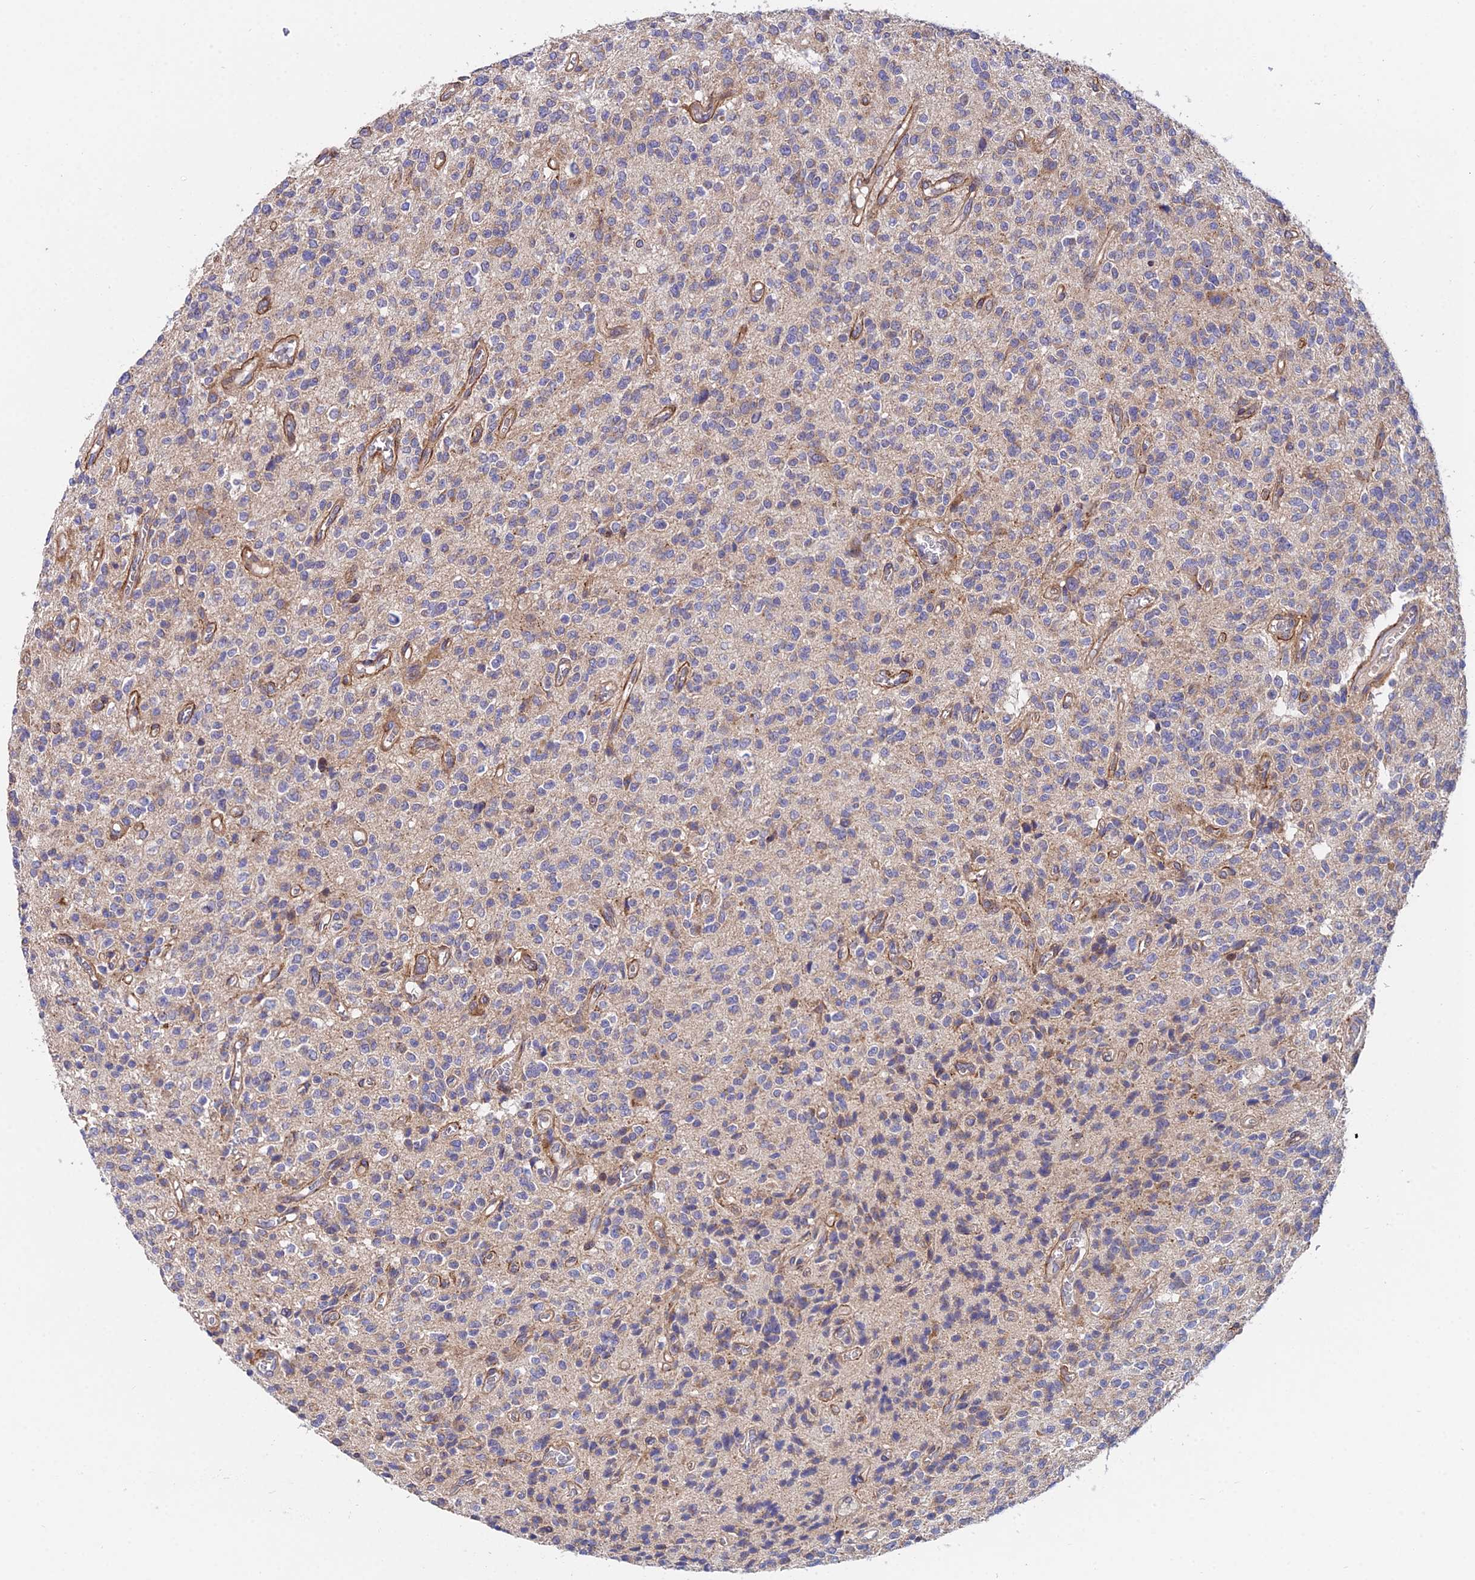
{"staining": {"intensity": "weak", "quantity": "<25%", "location": "cytoplasmic/membranous"}, "tissue": "glioma", "cell_type": "Tumor cells", "image_type": "cancer", "snomed": [{"axis": "morphology", "description": "Glioma, malignant, High grade"}, {"axis": "topography", "description": "Brain"}], "caption": "A histopathology image of malignant glioma (high-grade) stained for a protein reveals no brown staining in tumor cells. (DAB immunohistochemistry, high magnification).", "gene": "CDC37L1", "patient": {"sex": "male", "age": 34}}